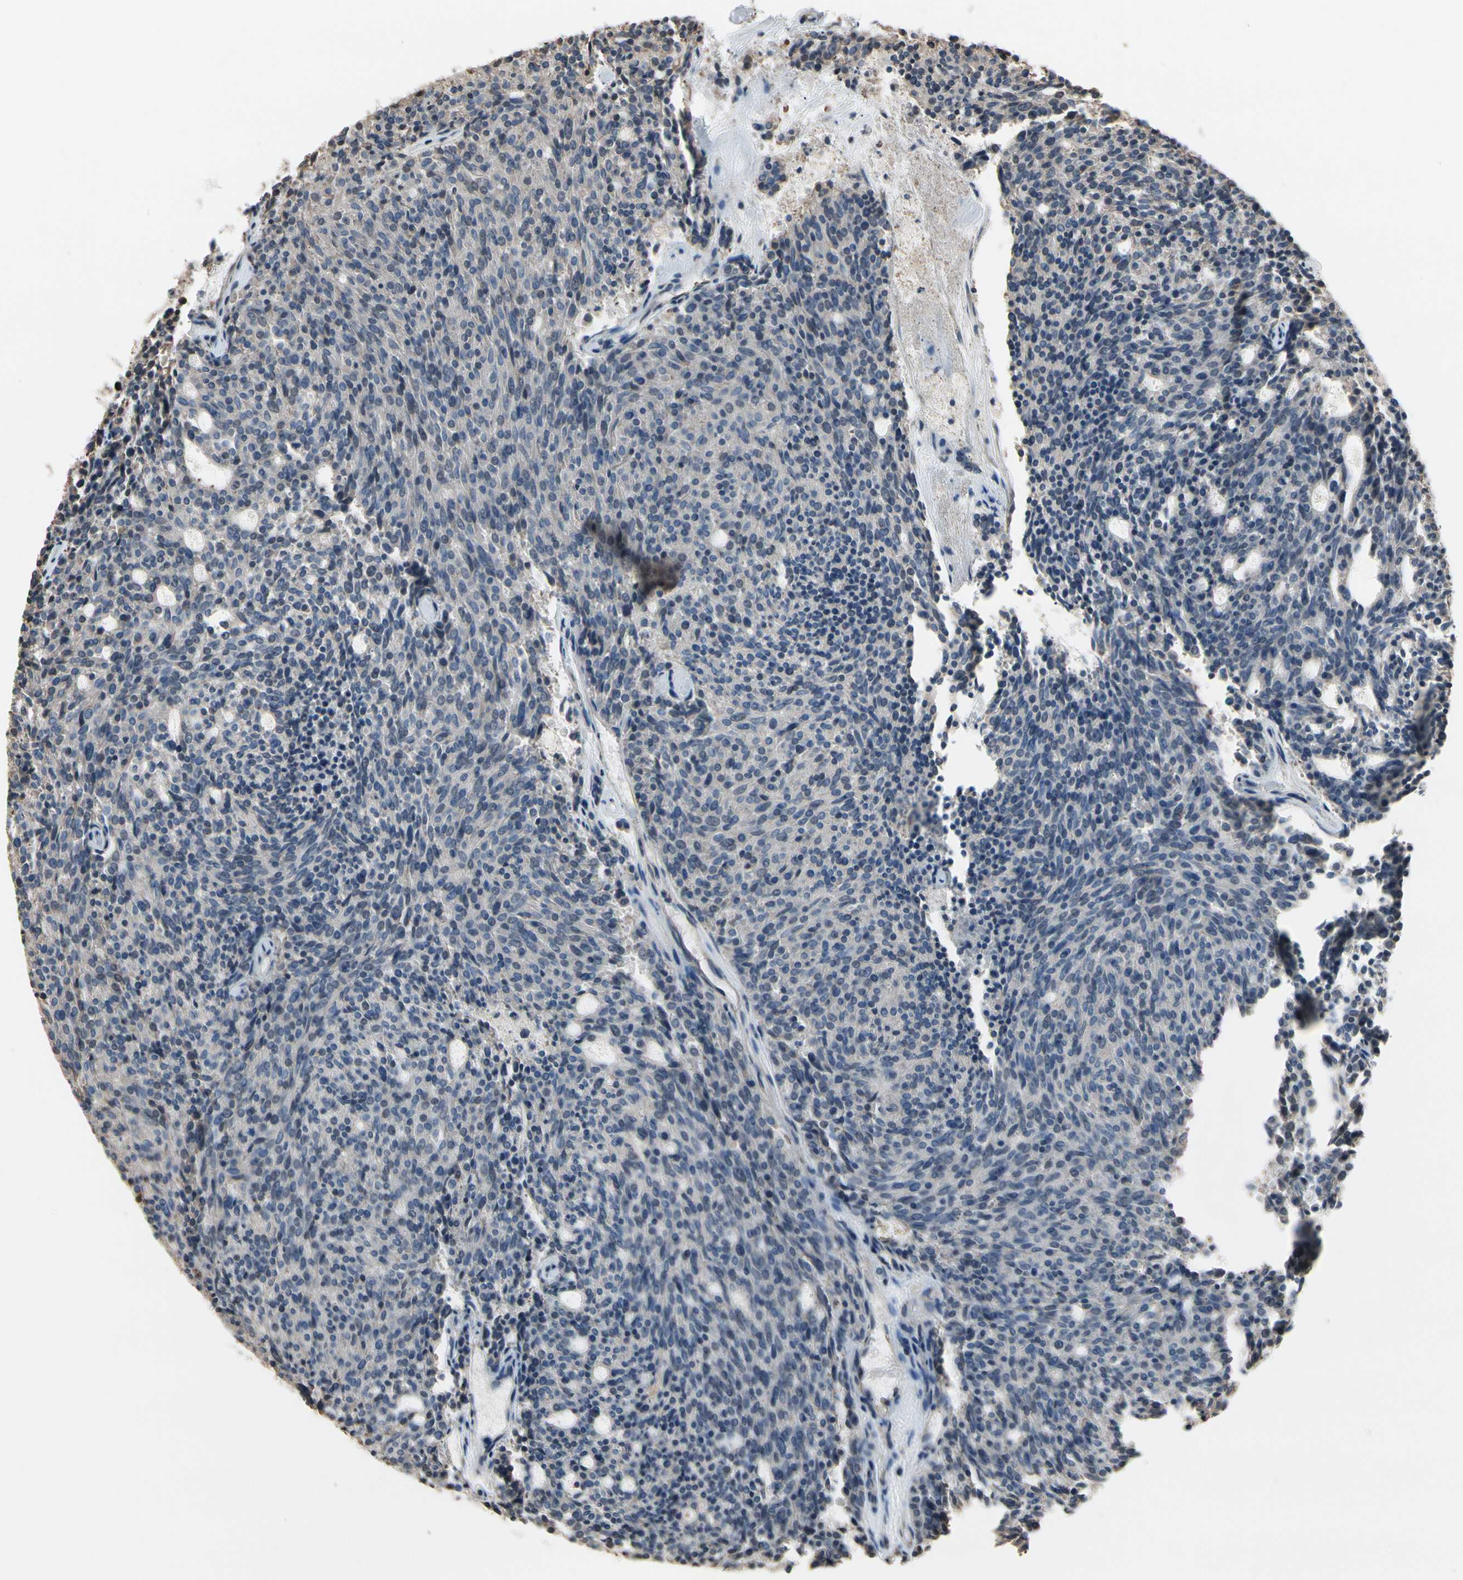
{"staining": {"intensity": "negative", "quantity": "none", "location": "none"}, "tissue": "carcinoid", "cell_type": "Tumor cells", "image_type": "cancer", "snomed": [{"axis": "morphology", "description": "Carcinoid, malignant, NOS"}, {"axis": "topography", "description": "Pancreas"}], "caption": "There is no significant staining in tumor cells of carcinoid.", "gene": "HIPK2", "patient": {"sex": "female", "age": 54}}